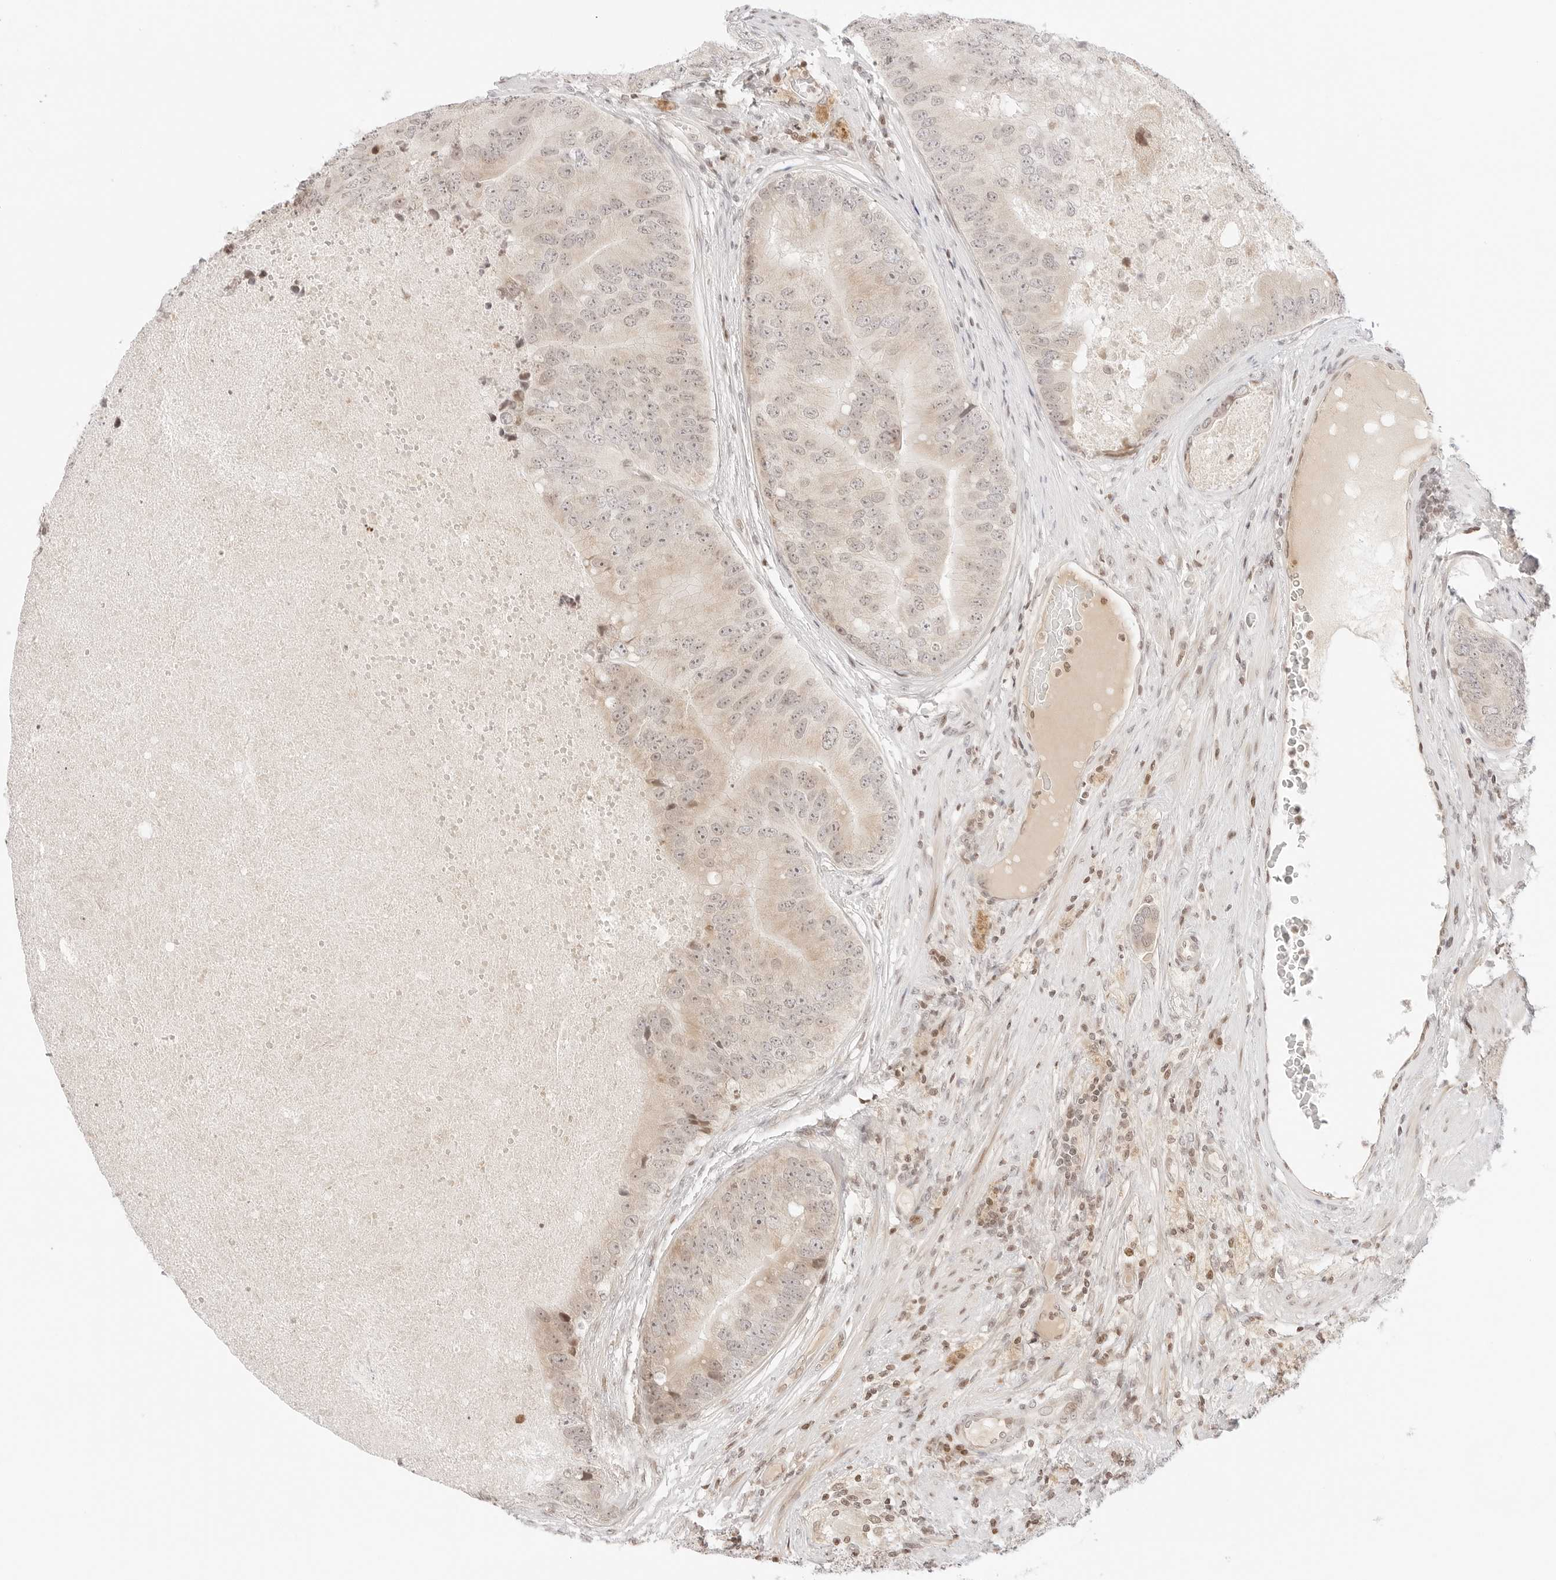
{"staining": {"intensity": "weak", "quantity": ">75%", "location": "cytoplasmic/membranous,nuclear"}, "tissue": "prostate cancer", "cell_type": "Tumor cells", "image_type": "cancer", "snomed": [{"axis": "morphology", "description": "Adenocarcinoma, High grade"}, {"axis": "topography", "description": "Prostate"}], "caption": "A photomicrograph of human adenocarcinoma (high-grade) (prostate) stained for a protein reveals weak cytoplasmic/membranous and nuclear brown staining in tumor cells.", "gene": "RPS6KL1", "patient": {"sex": "male", "age": 70}}